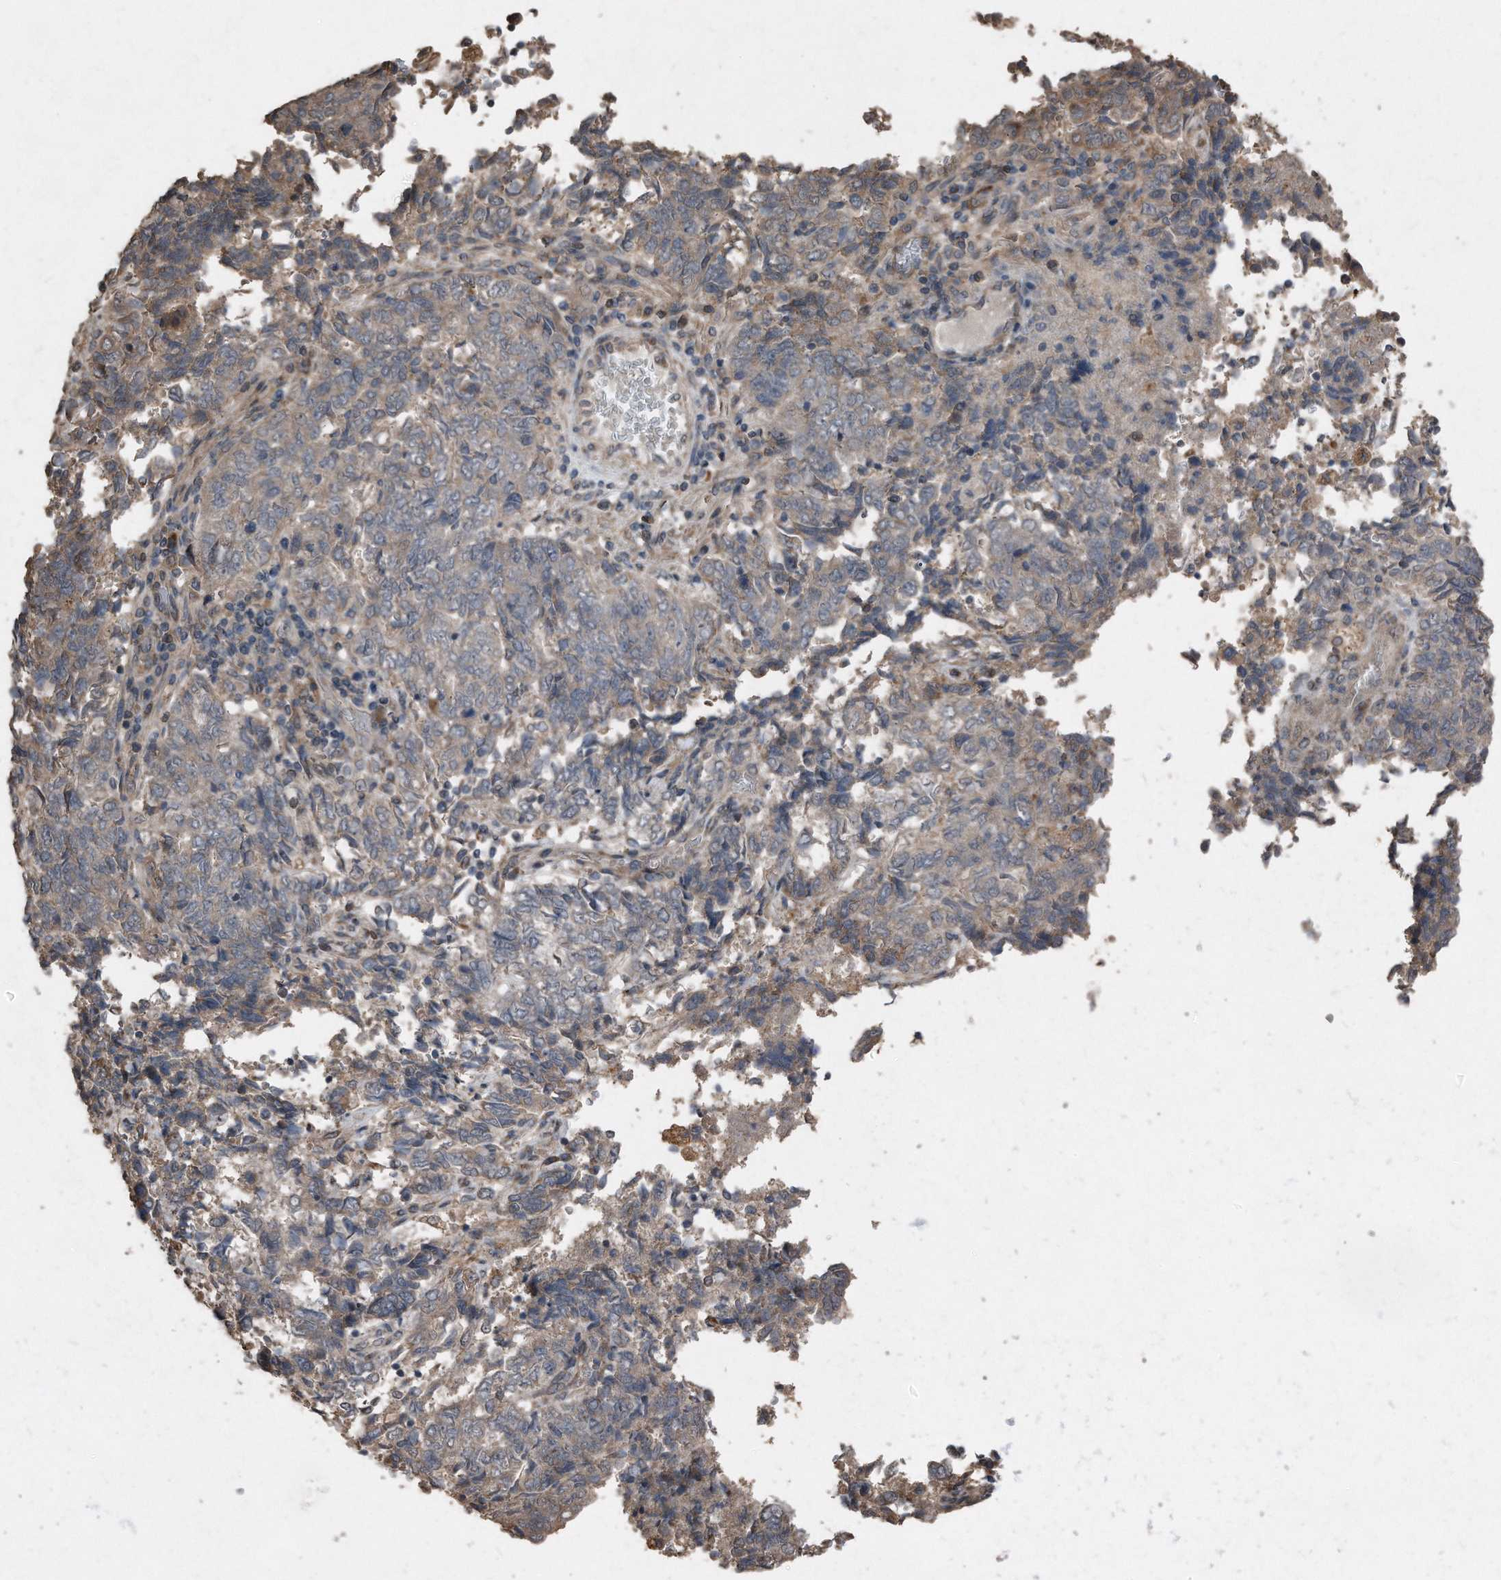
{"staining": {"intensity": "weak", "quantity": "<25%", "location": "cytoplasmic/membranous"}, "tissue": "endometrial cancer", "cell_type": "Tumor cells", "image_type": "cancer", "snomed": [{"axis": "morphology", "description": "Adenocarcinoma, NOS"}, {"axis": "topography", "description": "Endometrium"}], "caption": "Tumor cells show no significant protein staining in adenocarcinoma (endometrial).", "gene": "ANKRD10", "patient": {"sex": "female", "age": 80}}